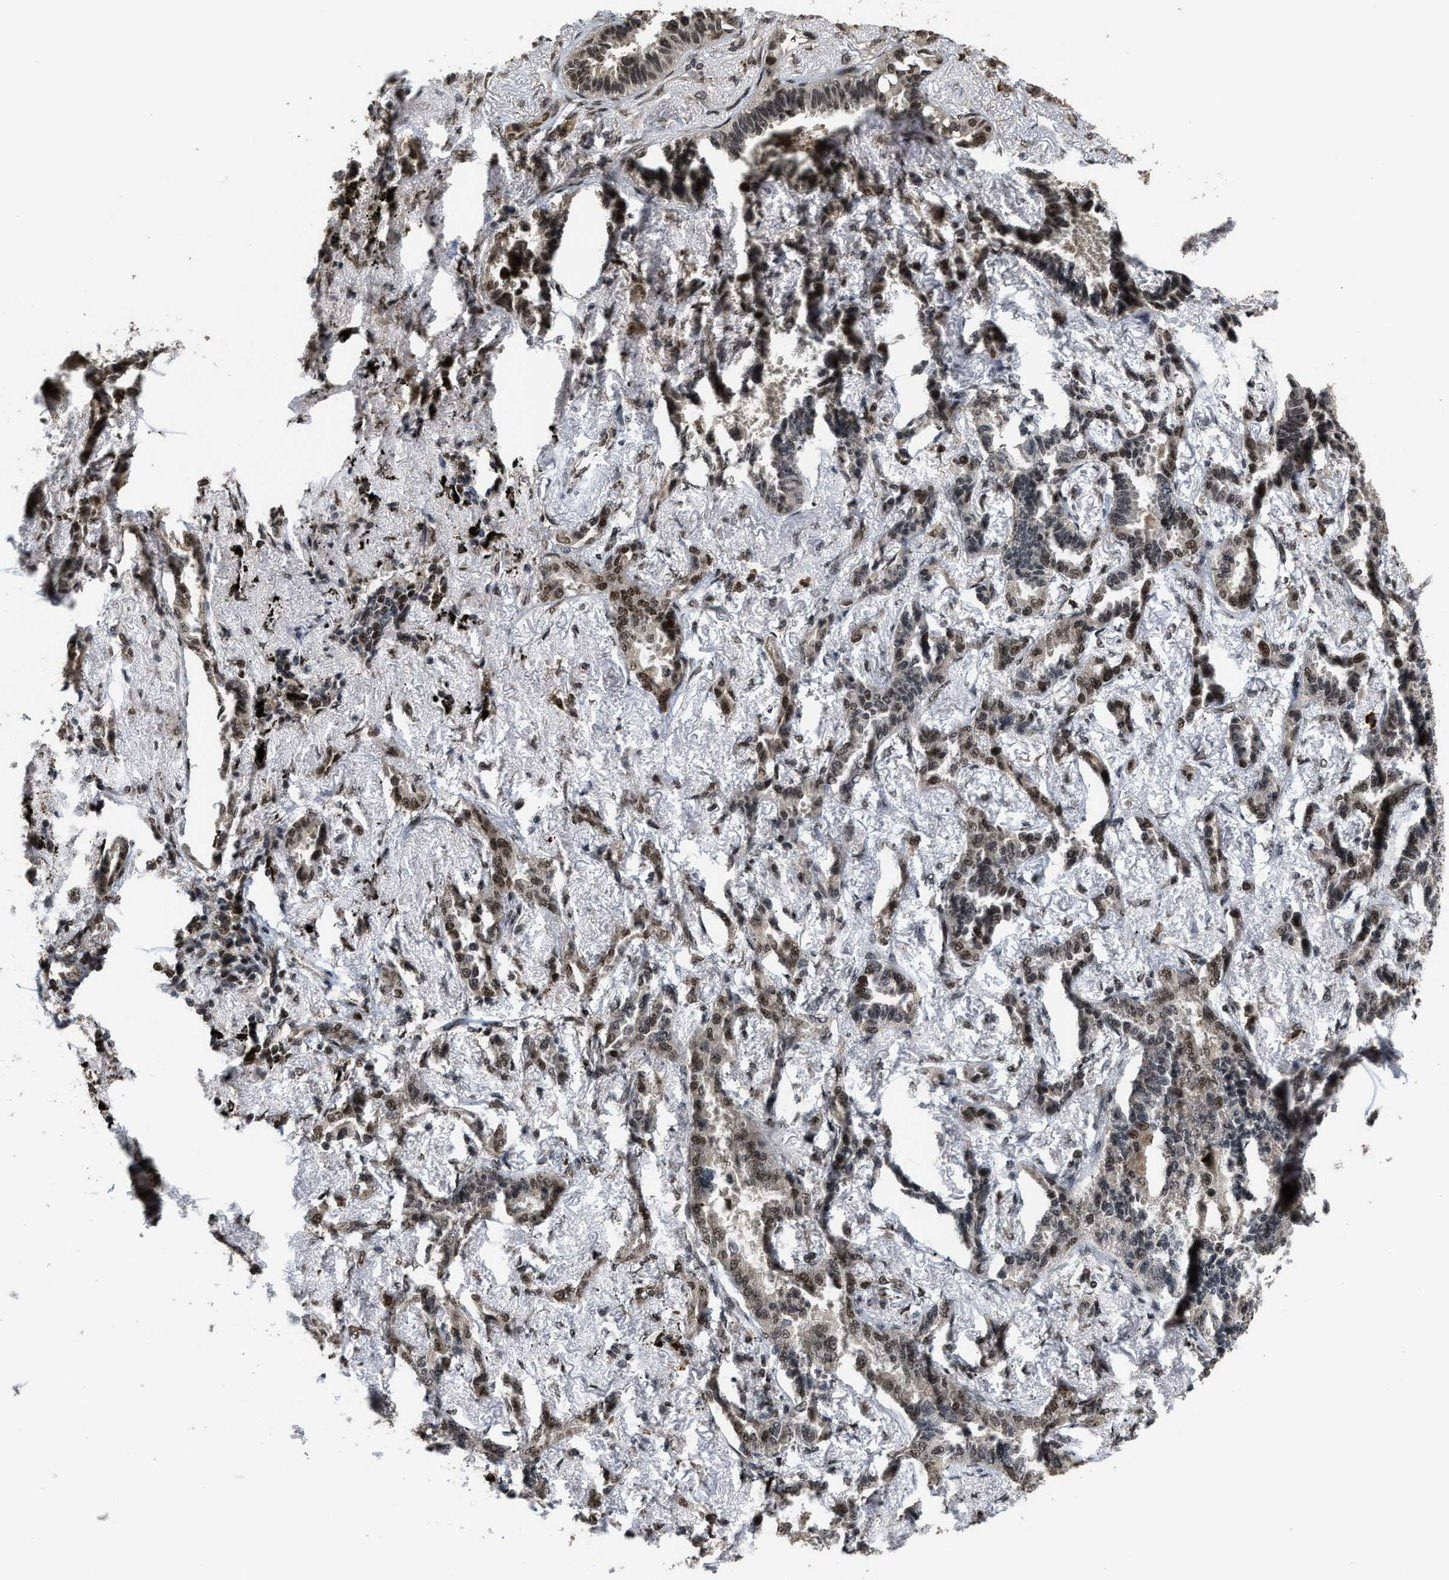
{"staining": {"intensity": "moderate", "quantity": "<25%", "location": "nuclear"}, "tissue": "lung cancer", "cell_type": "Tumor cells", "image_type": "cancer", "snomed": [{"axis": "morphology", "description": "Adenocarcinoma, NOS"}, {"axis": "topography", "description": "Lung"}], "caption": "Lung cancer stained with a protein marker demonstrates moderate staining in tumor cells.", "gene": "SERTAD2", "patient": {"sex": "male", "age": 59}}